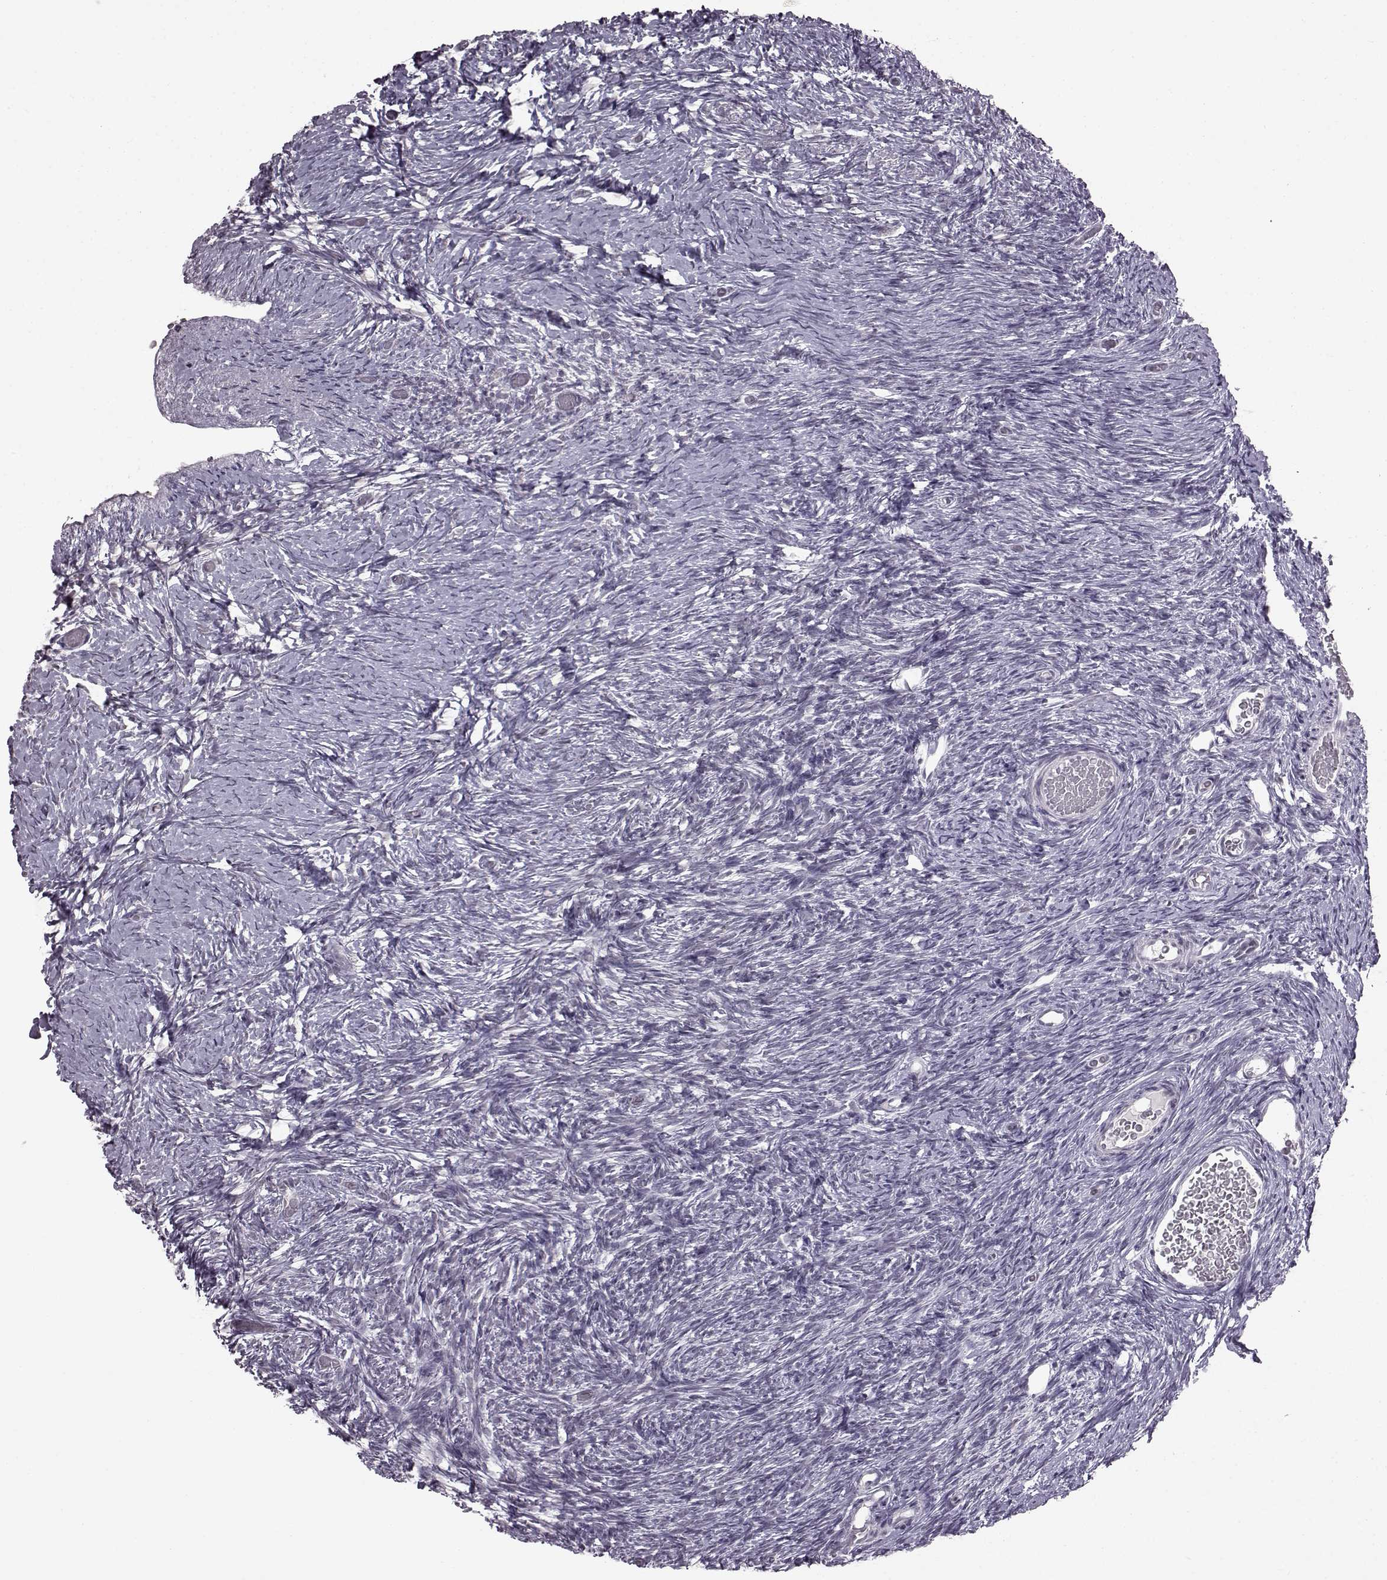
{"staining": {"intensity": "negative", "quantity": "none", "location": "none"}, "tissue": "ovary", "cell_type": "Follicle cells", "image_type": "normal", "snomed": [{"axis": "morphology", "description": "Normal tissue, NOS"}, {"axis": "topography", "description": "Ovary"}], "caption": "A high-resolution photomicrograph shows immunohistochemistry (IHC) staining of benign ovary, which demonstrates no significant expression in follicle cells.", "gene": "SLC28A2", "patient": {"sex": "female", "age": 39}}